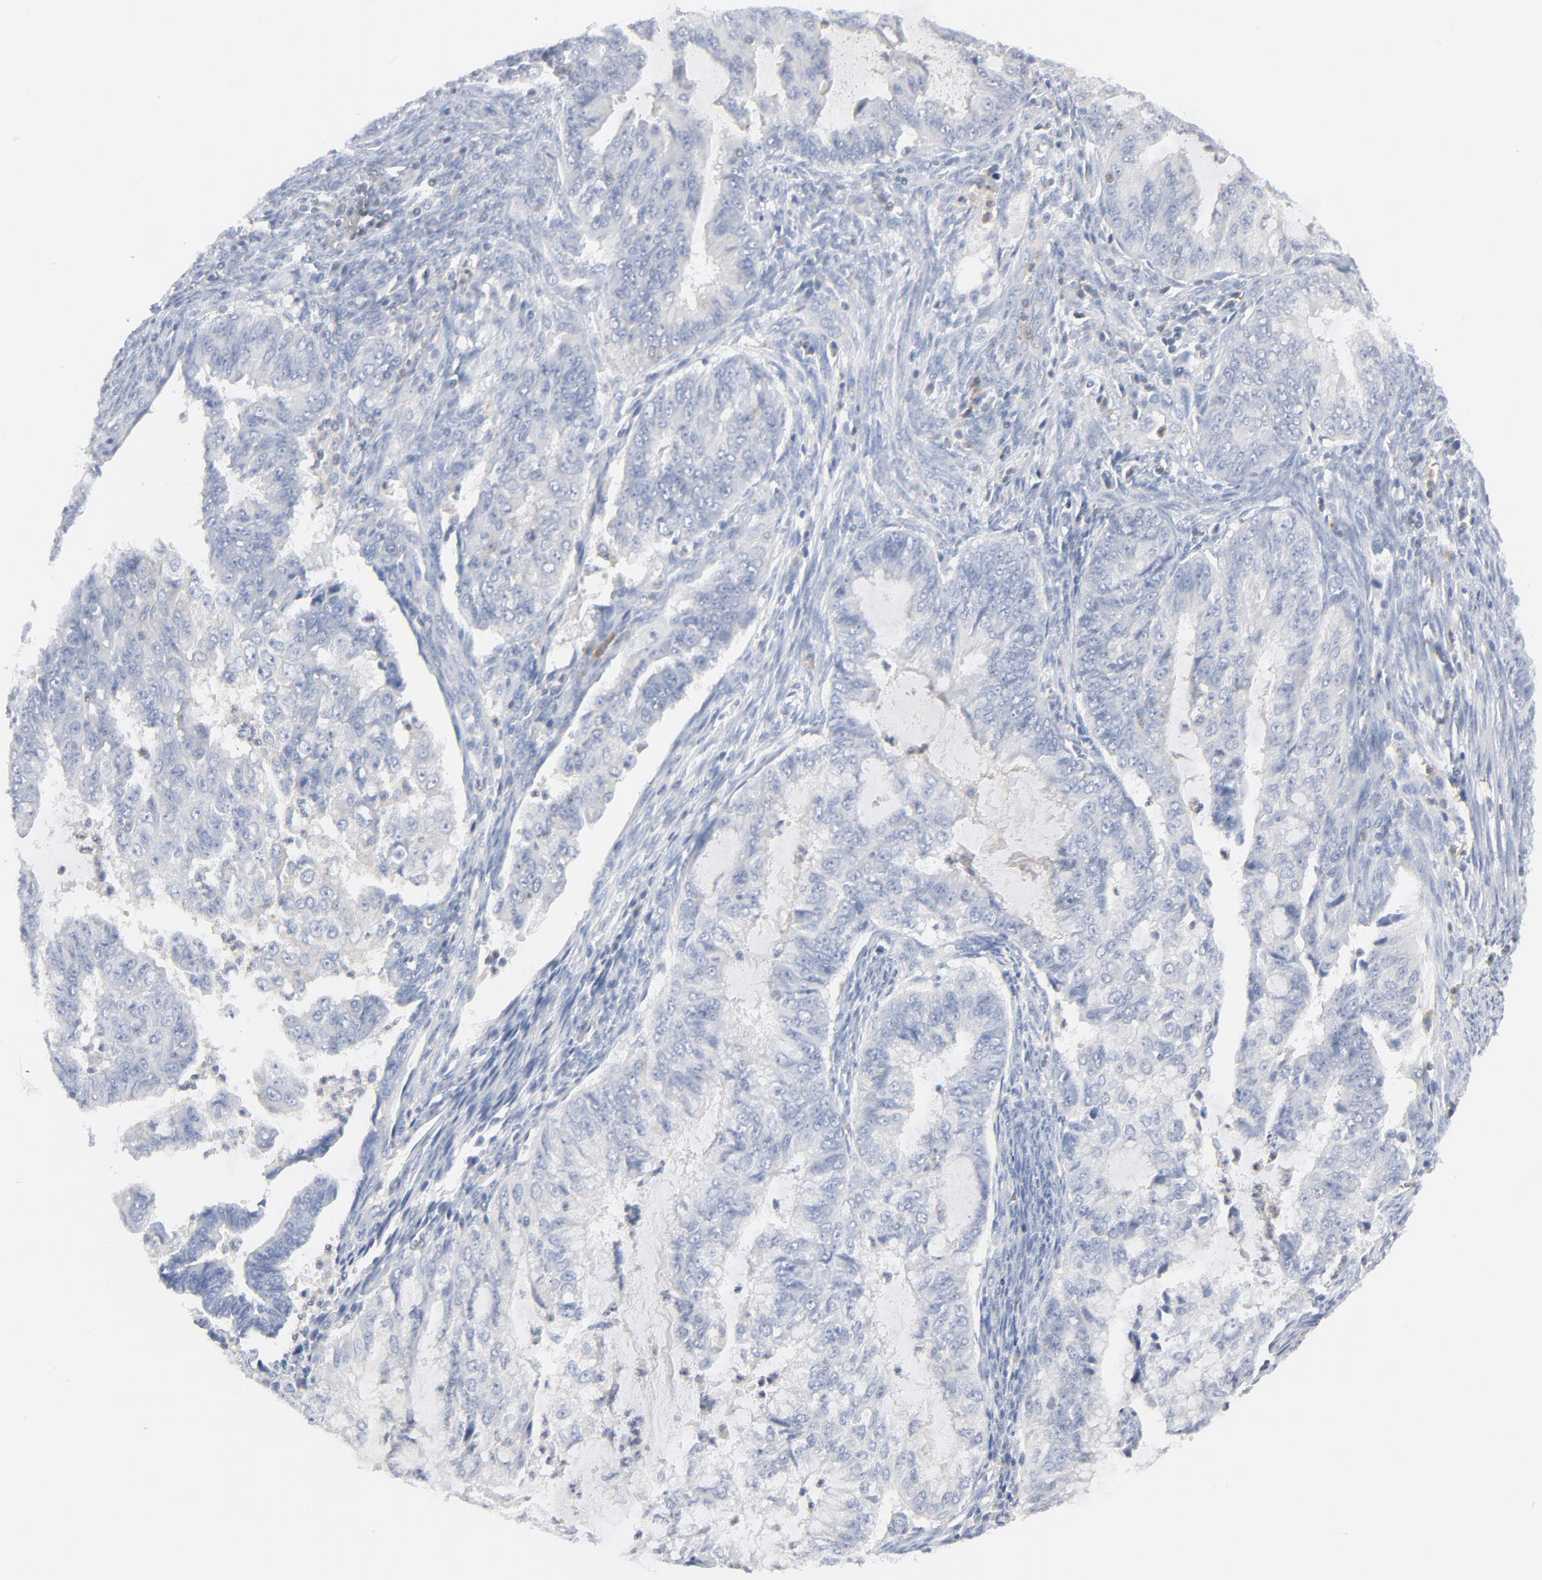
{"staining": {"intensity": "negative", "quantity": "none", "location": "none"}, "tissue": "endometrial cancer", "cell_type": "Tumor cells", "image_type": "cancer", "snomed": [{"axis": "morphology", "description": "Adenocarcinoma, NOS"}, {"axis": "topography", "description": "Endometrium"}], "caption": "An IHC photomicrograph of adenocarcinoma (endometrial) is shown. There is no staining in tumor cells of adenocarcinoma (endometrial).", "gene": "PTK2B", "patient": {"sex": "female", "age": 75}}